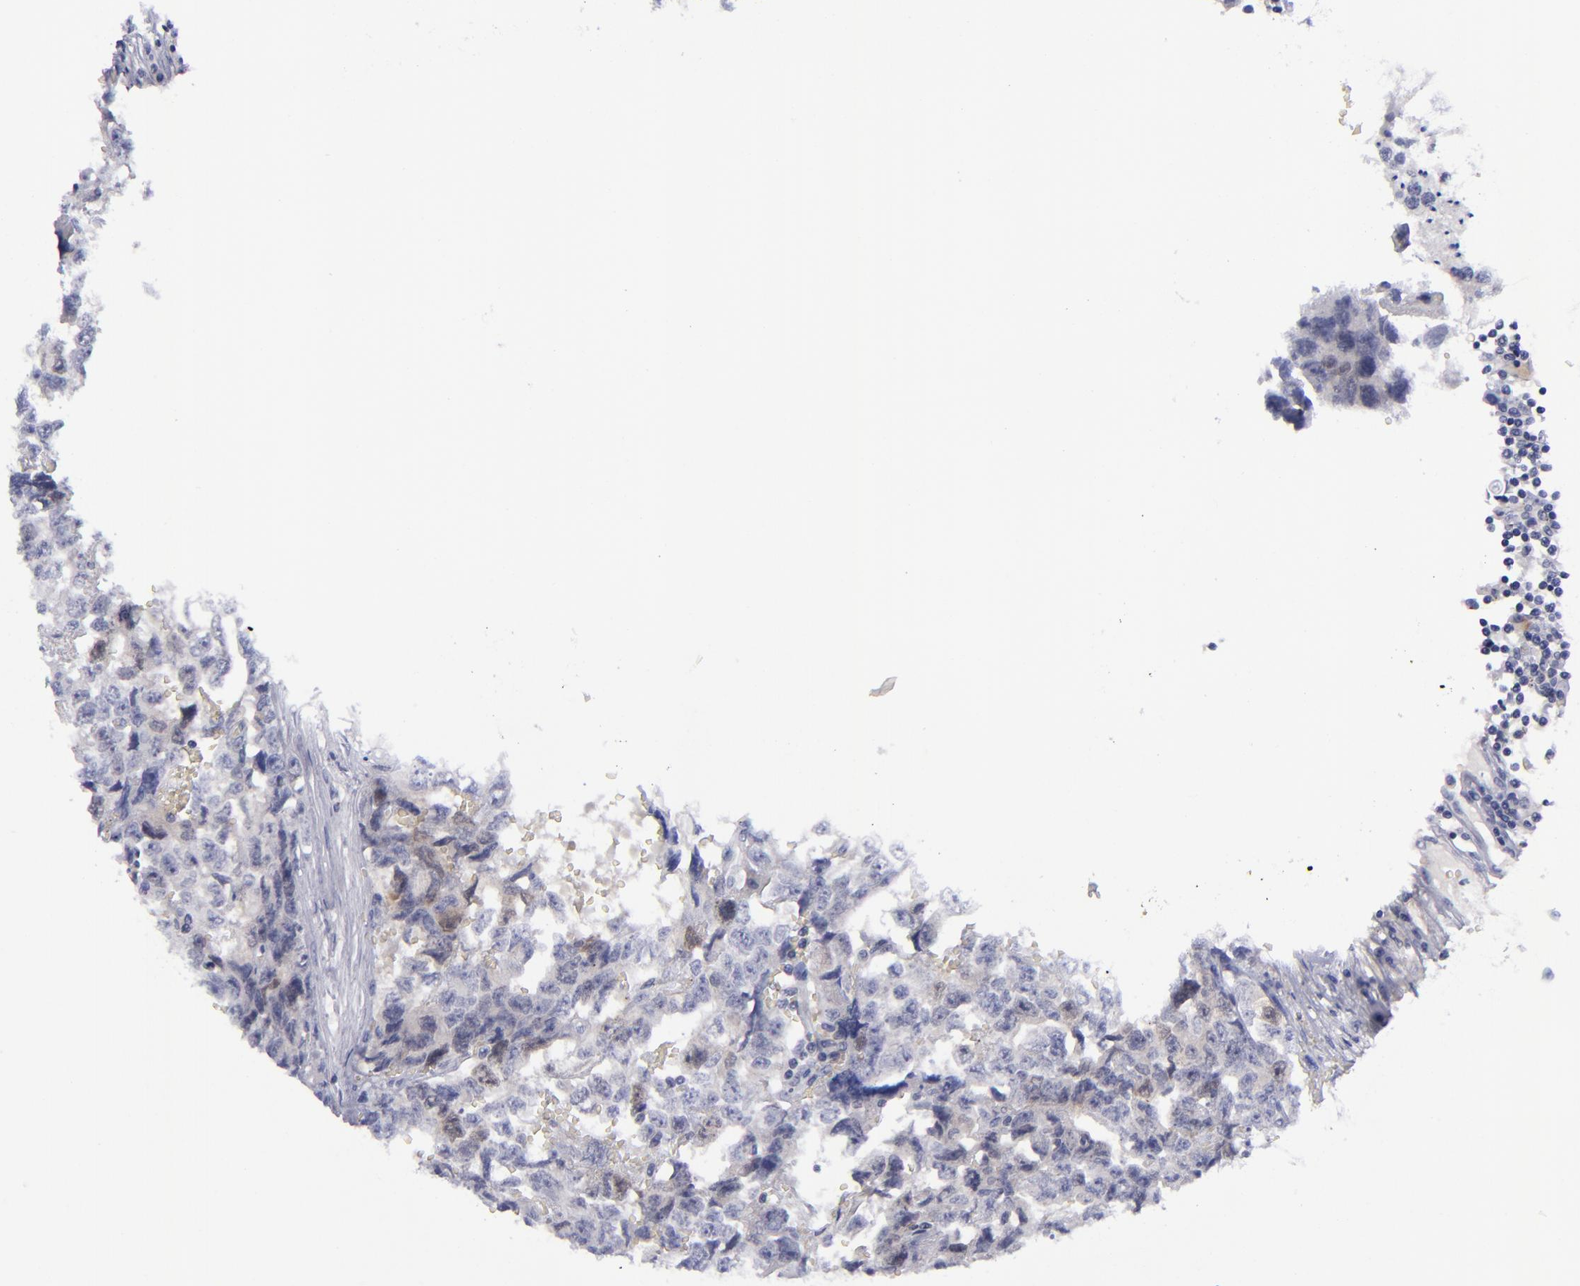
{"staining": {"intensity": "weak", "quantity": "<25%", "location": "nuclear"}, "tissue": "testis cancer", "cell_type": "Tumor cells", "image_type": "cancer", "snomed": [{"axis": "morphology", "description": "Carcinoma, Embryonal, NOS"}, {"axis": "topography", "description": "Testis"}], "caption": "Protein analysis of embryonal carcinoma (testis) exhibits no significant expression in tumor cells.", "gene": "AURKA", "patient": {"sex": "male", "age": 31}}